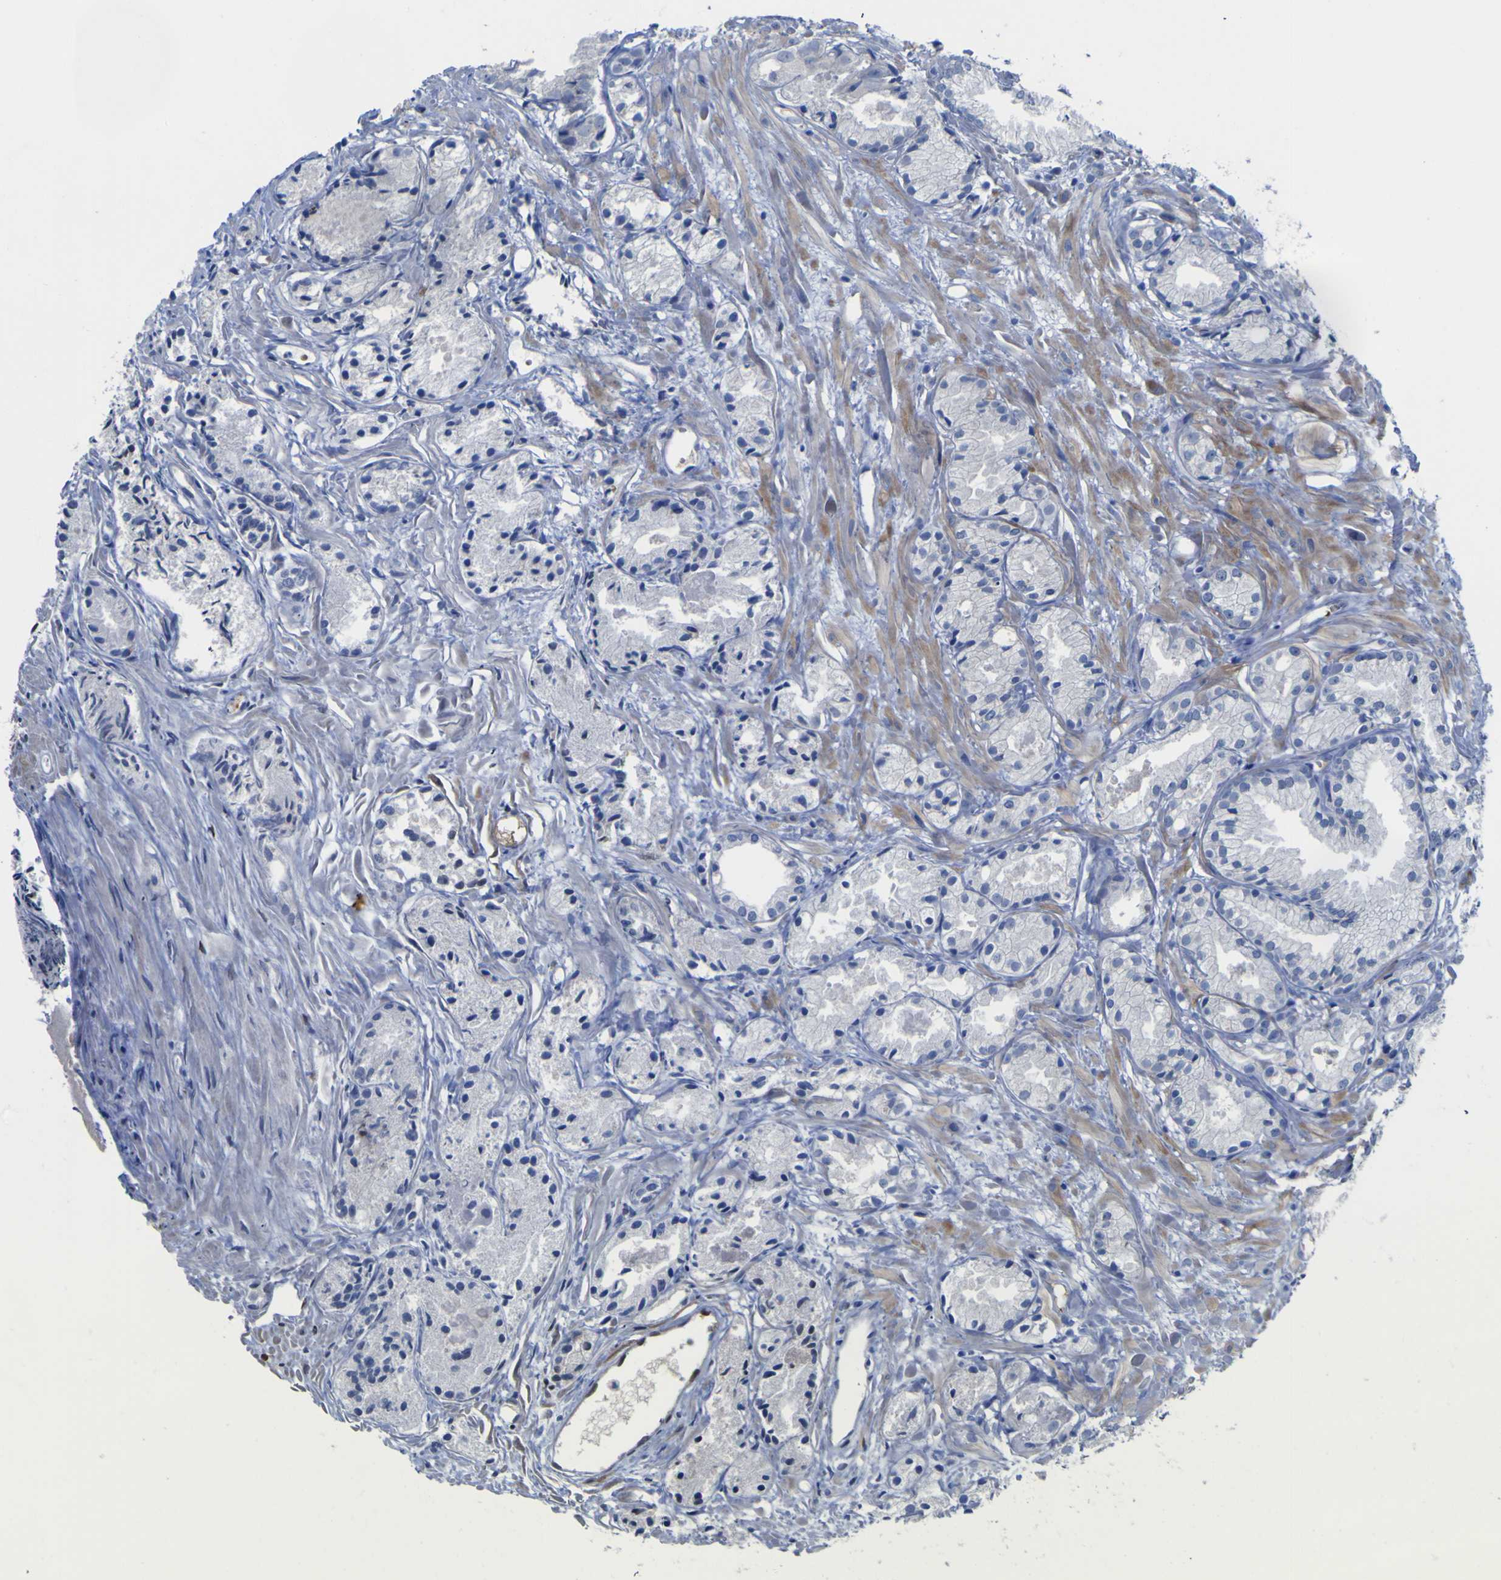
{"staining": {"intensity": "negative", "quantity": "none", "location": "none"}, "tissue": "prostate cancer", "cell_type": "Tumor cells", "image_type": "cancer", "snomed": [{"axis": "morphology", "description": "Adenocarcinoma, Low grade"}, {"axis": "topography", "description": "Prostate"}], "caption": "Tumor cells show no significant protein staining in adenocarcinoma (low-grade) (prostate).", "gene": "GCM1", "patient": {"sex": "male", "age": 72}}